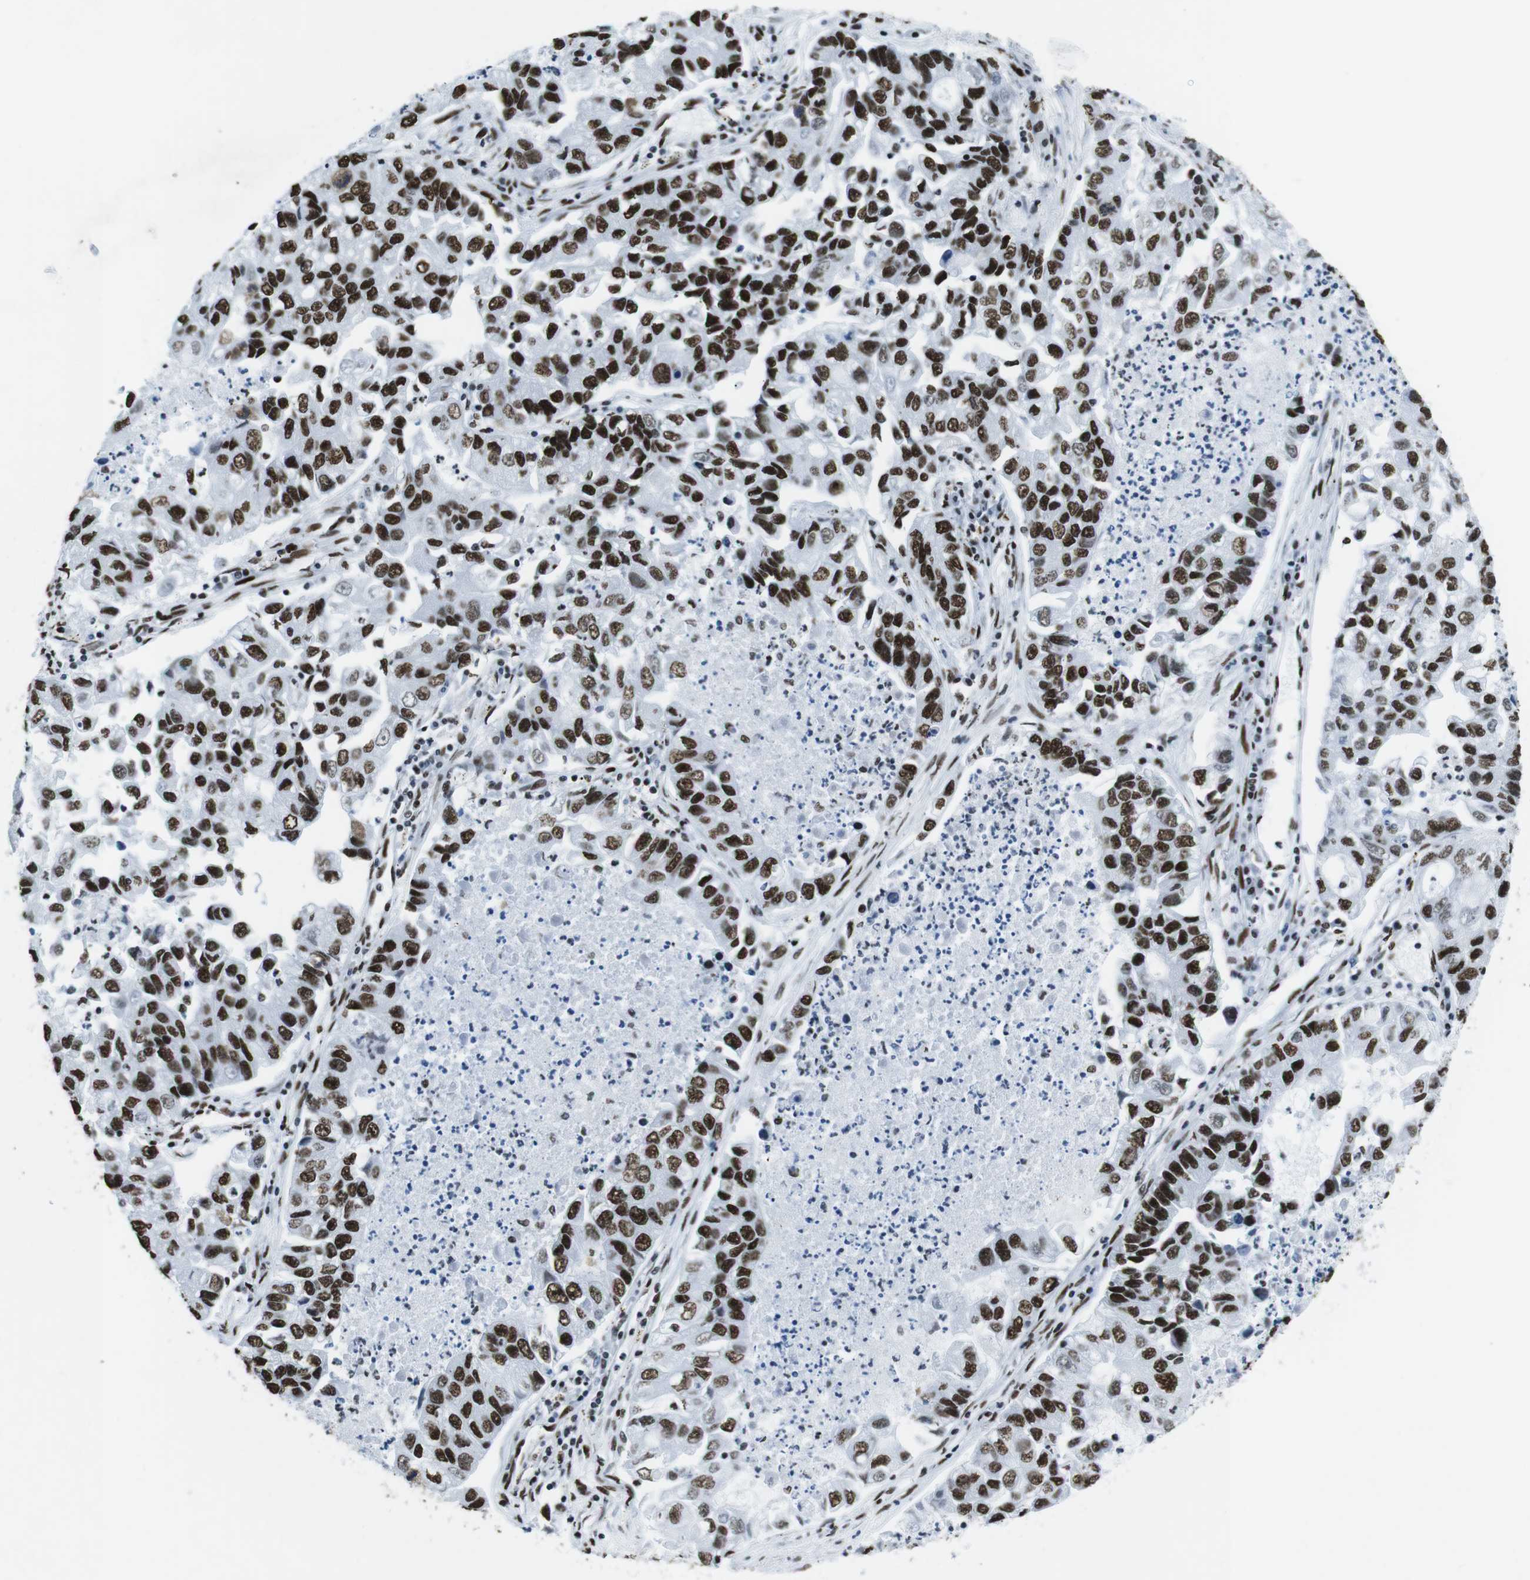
{"staining": {"intensity": "strong", "quantity": ">75%", "location": "nuclear"}, "tissue": "lung cancer", "cell_type": "Tumor cells", "image_type": "cancer", "snomed": [{"axis": "morphology", "description": "Adenocarcinoma, NOS"}, {"axis": "topography", "description": "Lung"}], "caption": "Adenocarcinoma (lung) tissue exhibits strong nuclear expression in about >75% of tumor cells, visualized by immunohistochemistry.", "gene": "CITED2", "patient": {"sex": "female", "age": 51}}